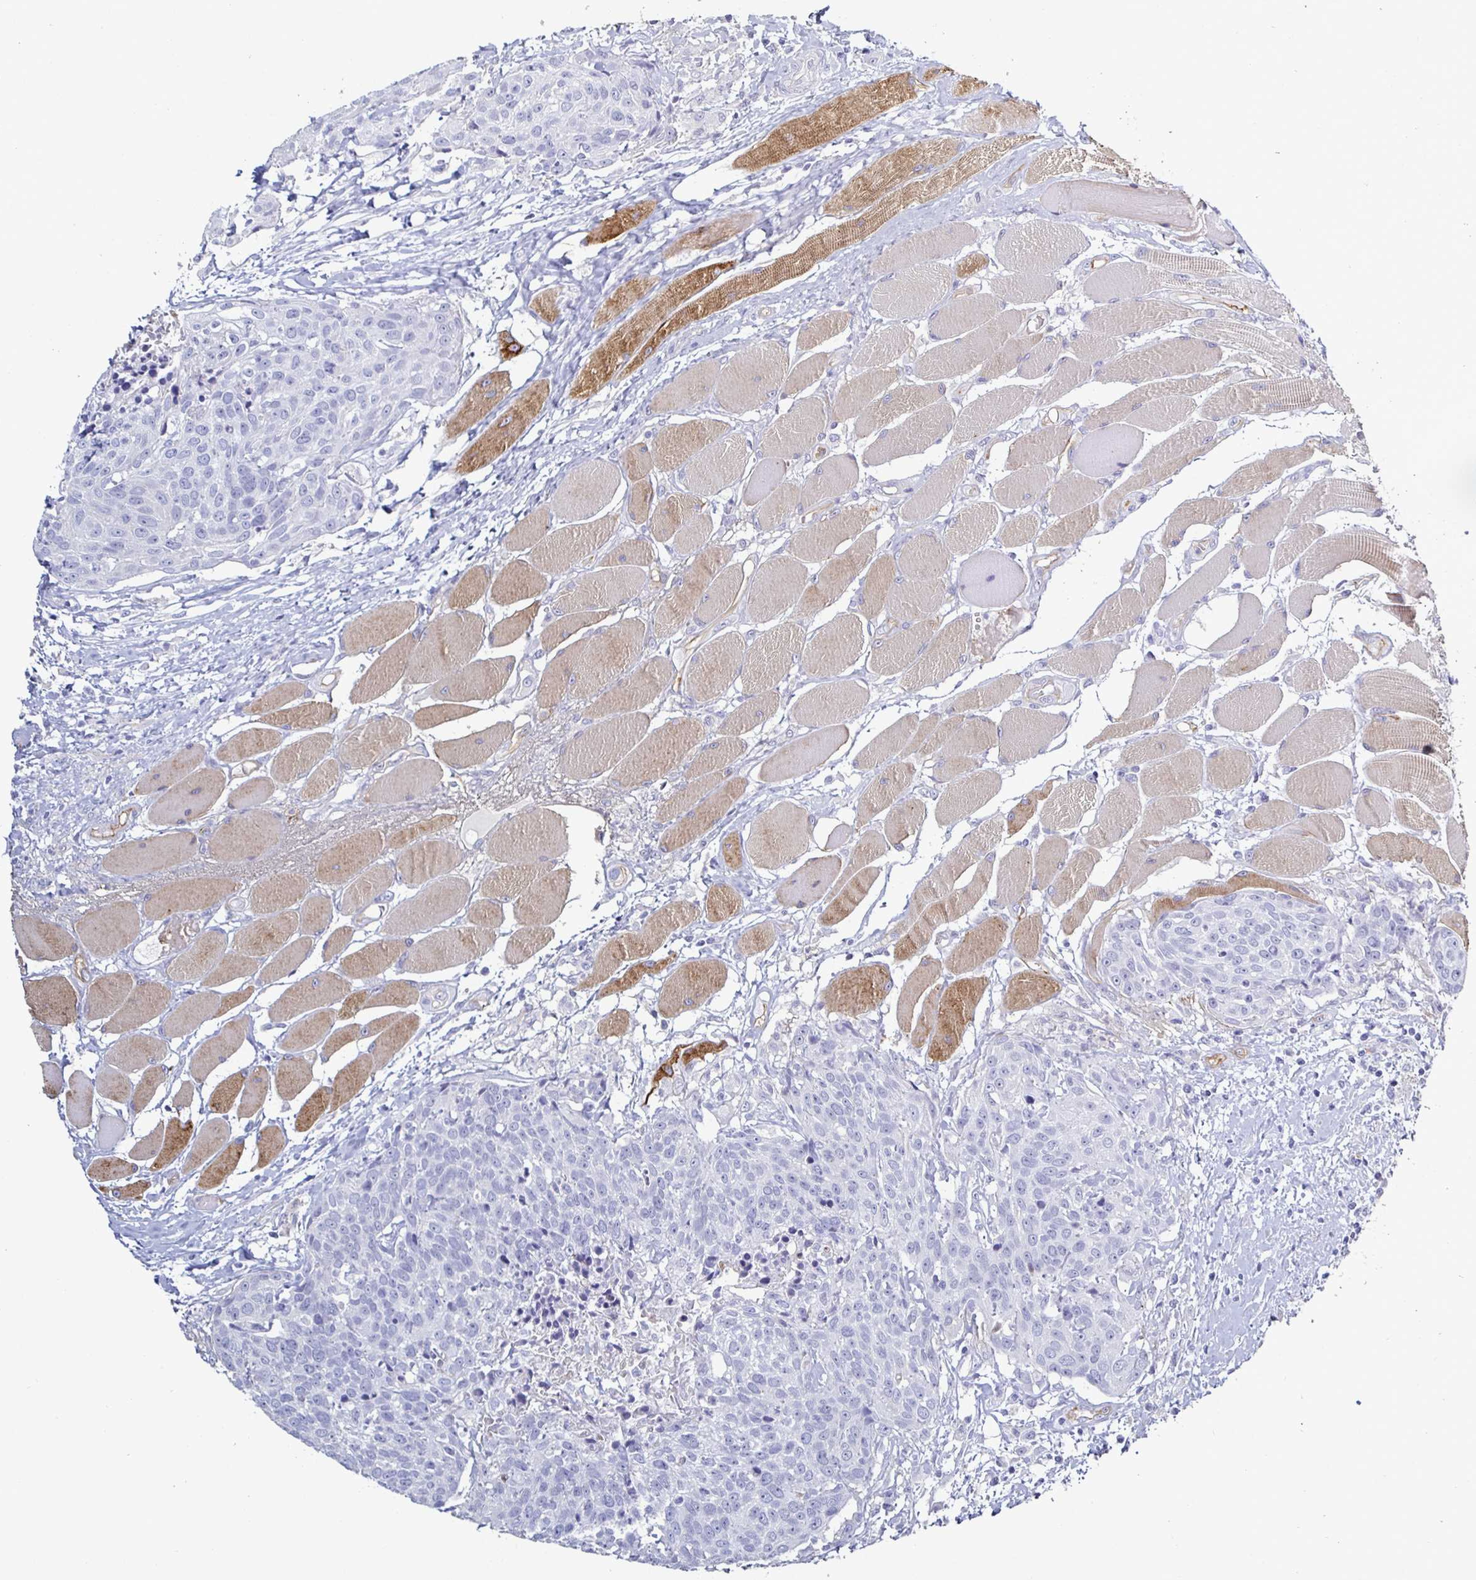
{"staining": {"intensity": "negative", "quantity": "none", "location": "none"}, "tissue": "head and neck cancer", "cell_type": "Tumor cells", "image_type": "cancer", "snomed": [{"axis": "morphology", "description": "Squamous cell carcinoma, NOS"}, {"axis": "topography", "description": "Oral tissue"}, {"axis": "topography", "description": "Head-Neck"}], "caption": "The photomicrograph shows no significant expression in tumor cells of head and neck cancer. (DAB immunohistochemistry (IHC), high magnification).", "gene": "ACSBG2", "patient": {"sex": "male", "age": 64}}